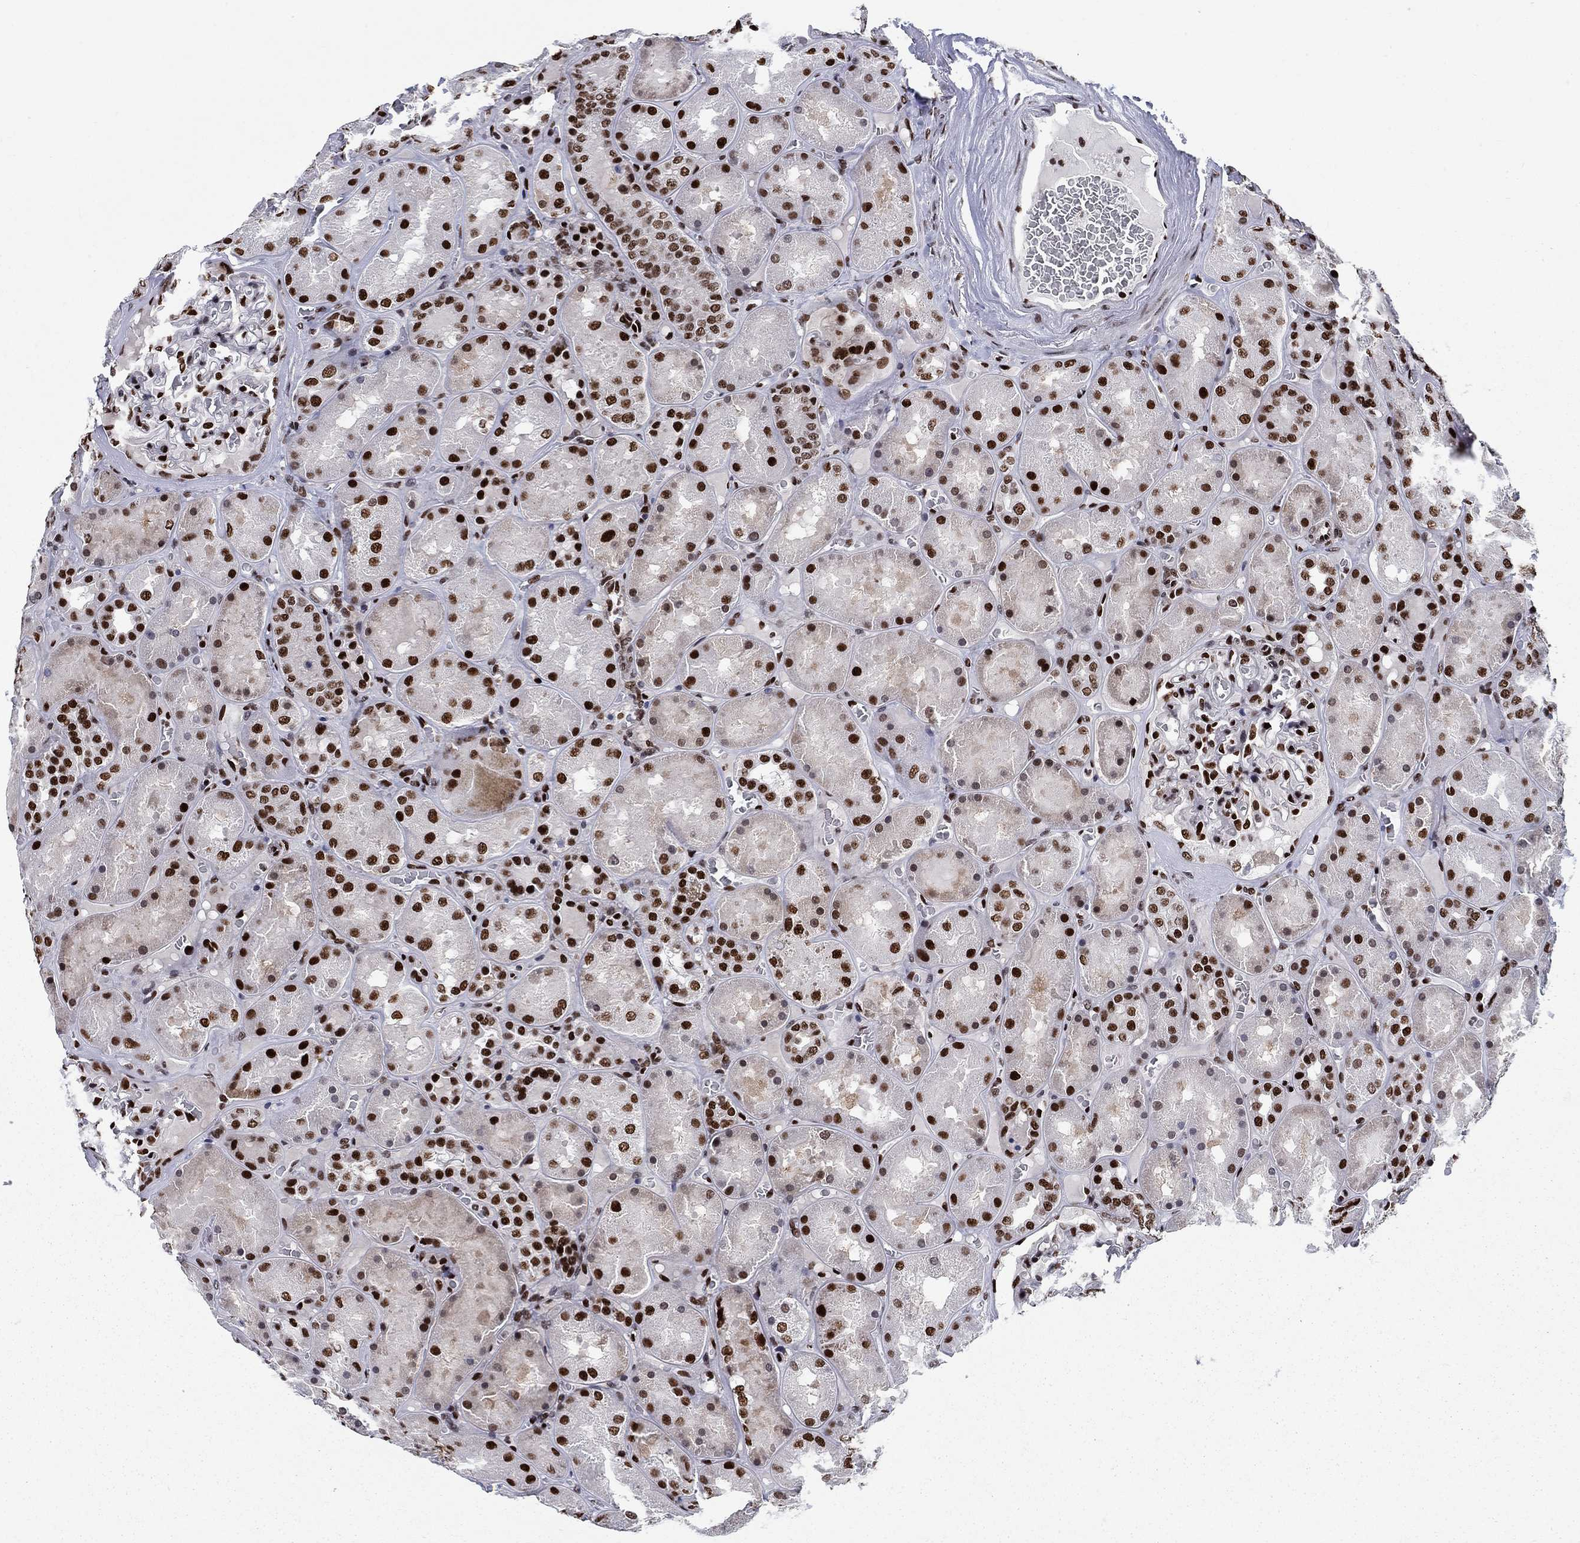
{"staining": {"intensity": "strong", "quantity": "<25%", "location": "nuclear"}, "tissue": "kidney", "cell_type": "Cells in glomeruli", "image_type": "normal", "snomed": [{"axis": "morphology", "description": "Normal tissue, NOS"}, {"axis": "topography", "description": "Kidney"}], "caption": "Human kidney stained with a brown dye demonstrates strong nuclear positive expression in about <25% of cells in glomeruli.", "gene": "RPRD1B", "patient": {"sex": "male", "age": 73}}